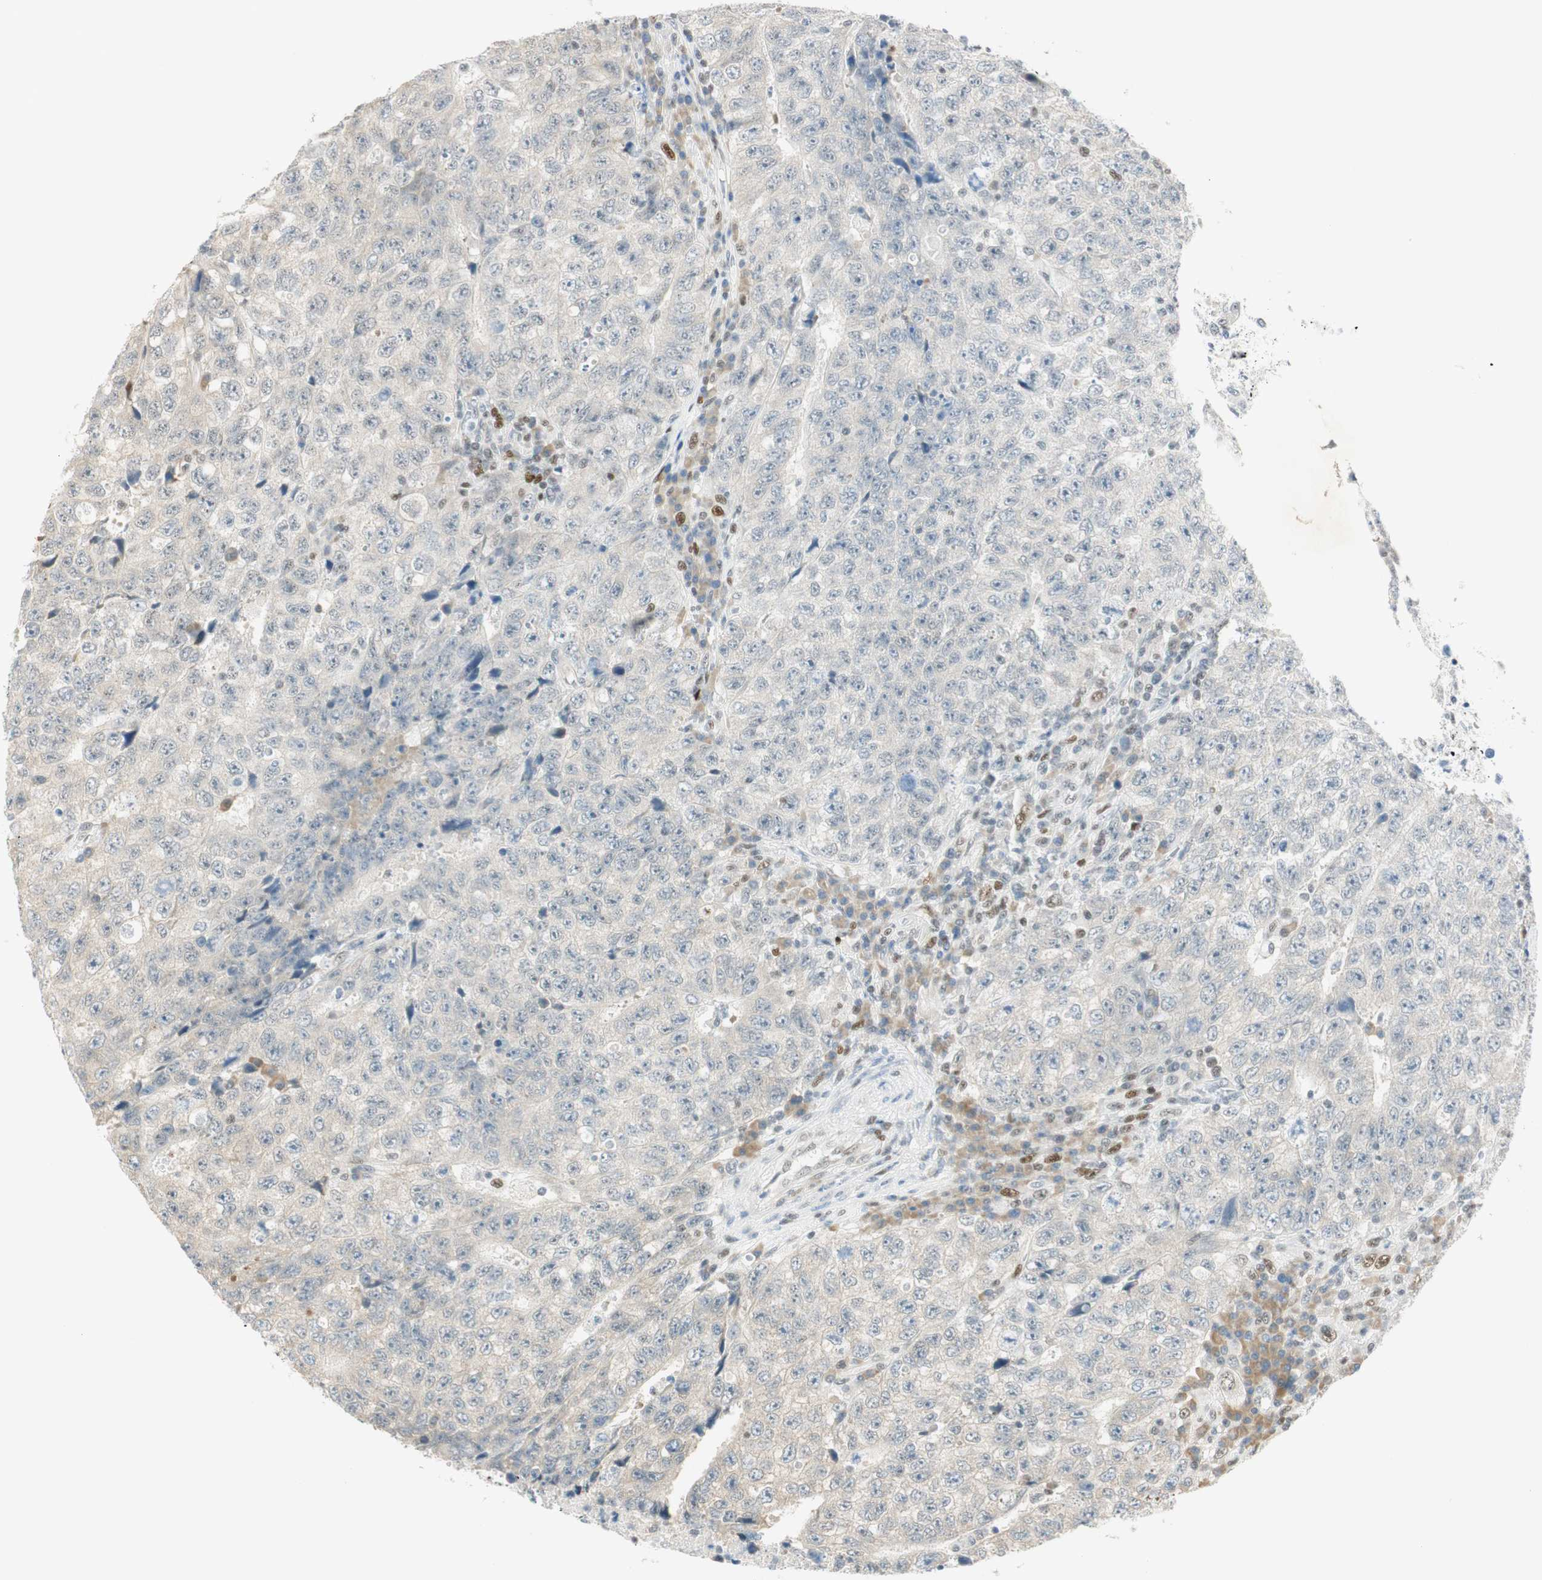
{"staining": {"intensity": "negative", "quantity": "none", "location": "none"}, "tissue": "testis cancer", "cell_type": "Tumor cells", "image_type": "cancer", "snomed": [{"axis": "morphology", "description": "Necrosis, NOS"}, {"axis": "morphology", "description": "Carcinoma, Embryonal, NOS"}, {"axis": "topography", "description": "Testis"}], "caption": "Photomicrograph shows no protein positivity in tumor cells of testis cancer (embryonal carcinoma) tissue. (IHC, brightfield microscopy, high magnification).", "gene": "MSX2", "patient": {"sex": "male", "age": 19}}